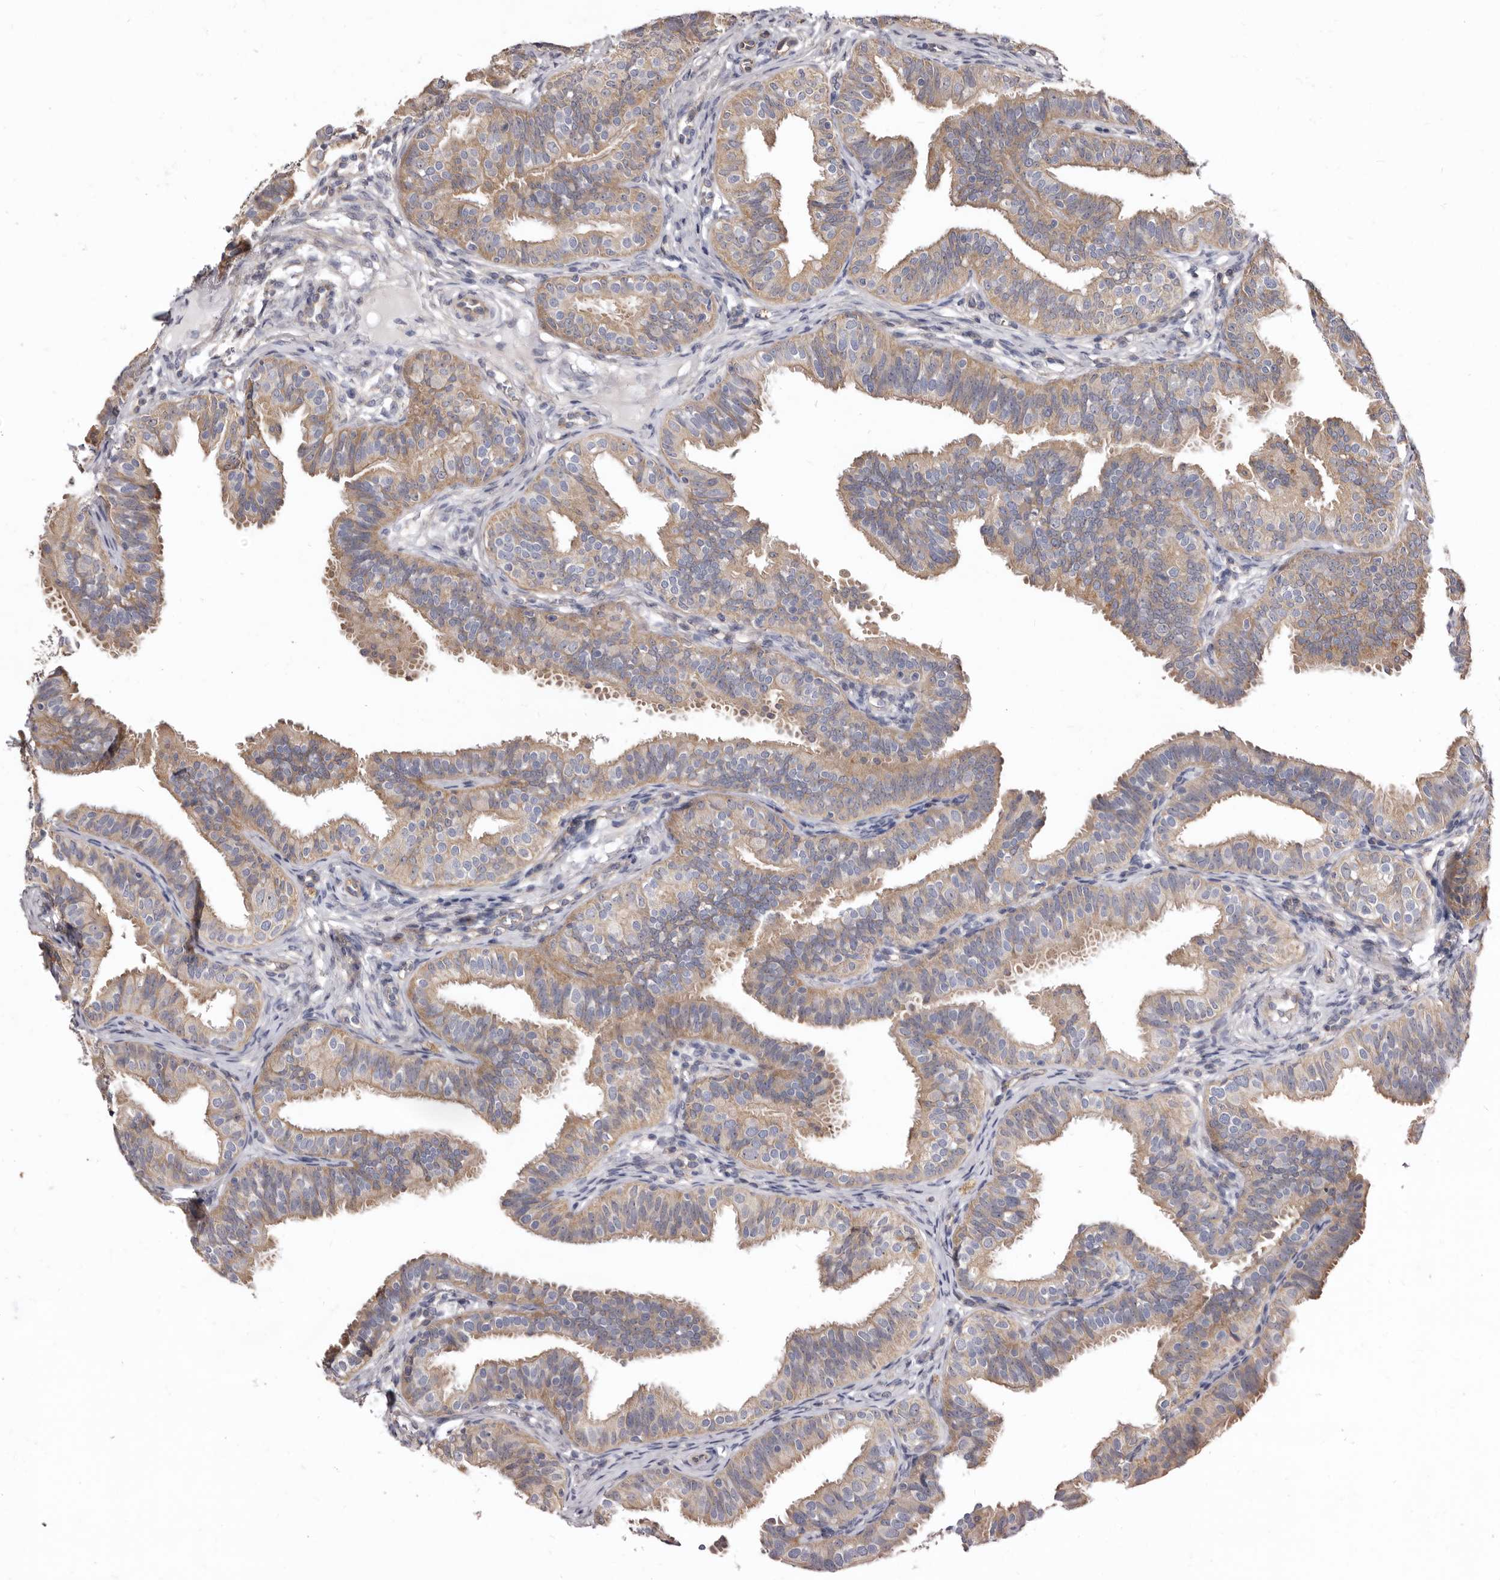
{"staining": {"intensity": "moderate", "quantity": ">75%", "location": "cytoplasmic/membranous,nuclear"}, "tissue": "fallopian tube", "cell_type": "Glandular cells", "image_type": "normal", "snomed": [{"axis": "morphology", "description": "Normal tissue, NOS"}, {"axis": "topography", "description": "Fallopian tube"}], "caption": "Fallopian tube stained with immunohistochemistry exhibits moderate cytoplasmic/membranous,nuclear expression in about >75% of glandular cells.", "gene": "FMO2", "patient": {"sex": "female", "age": 35}}